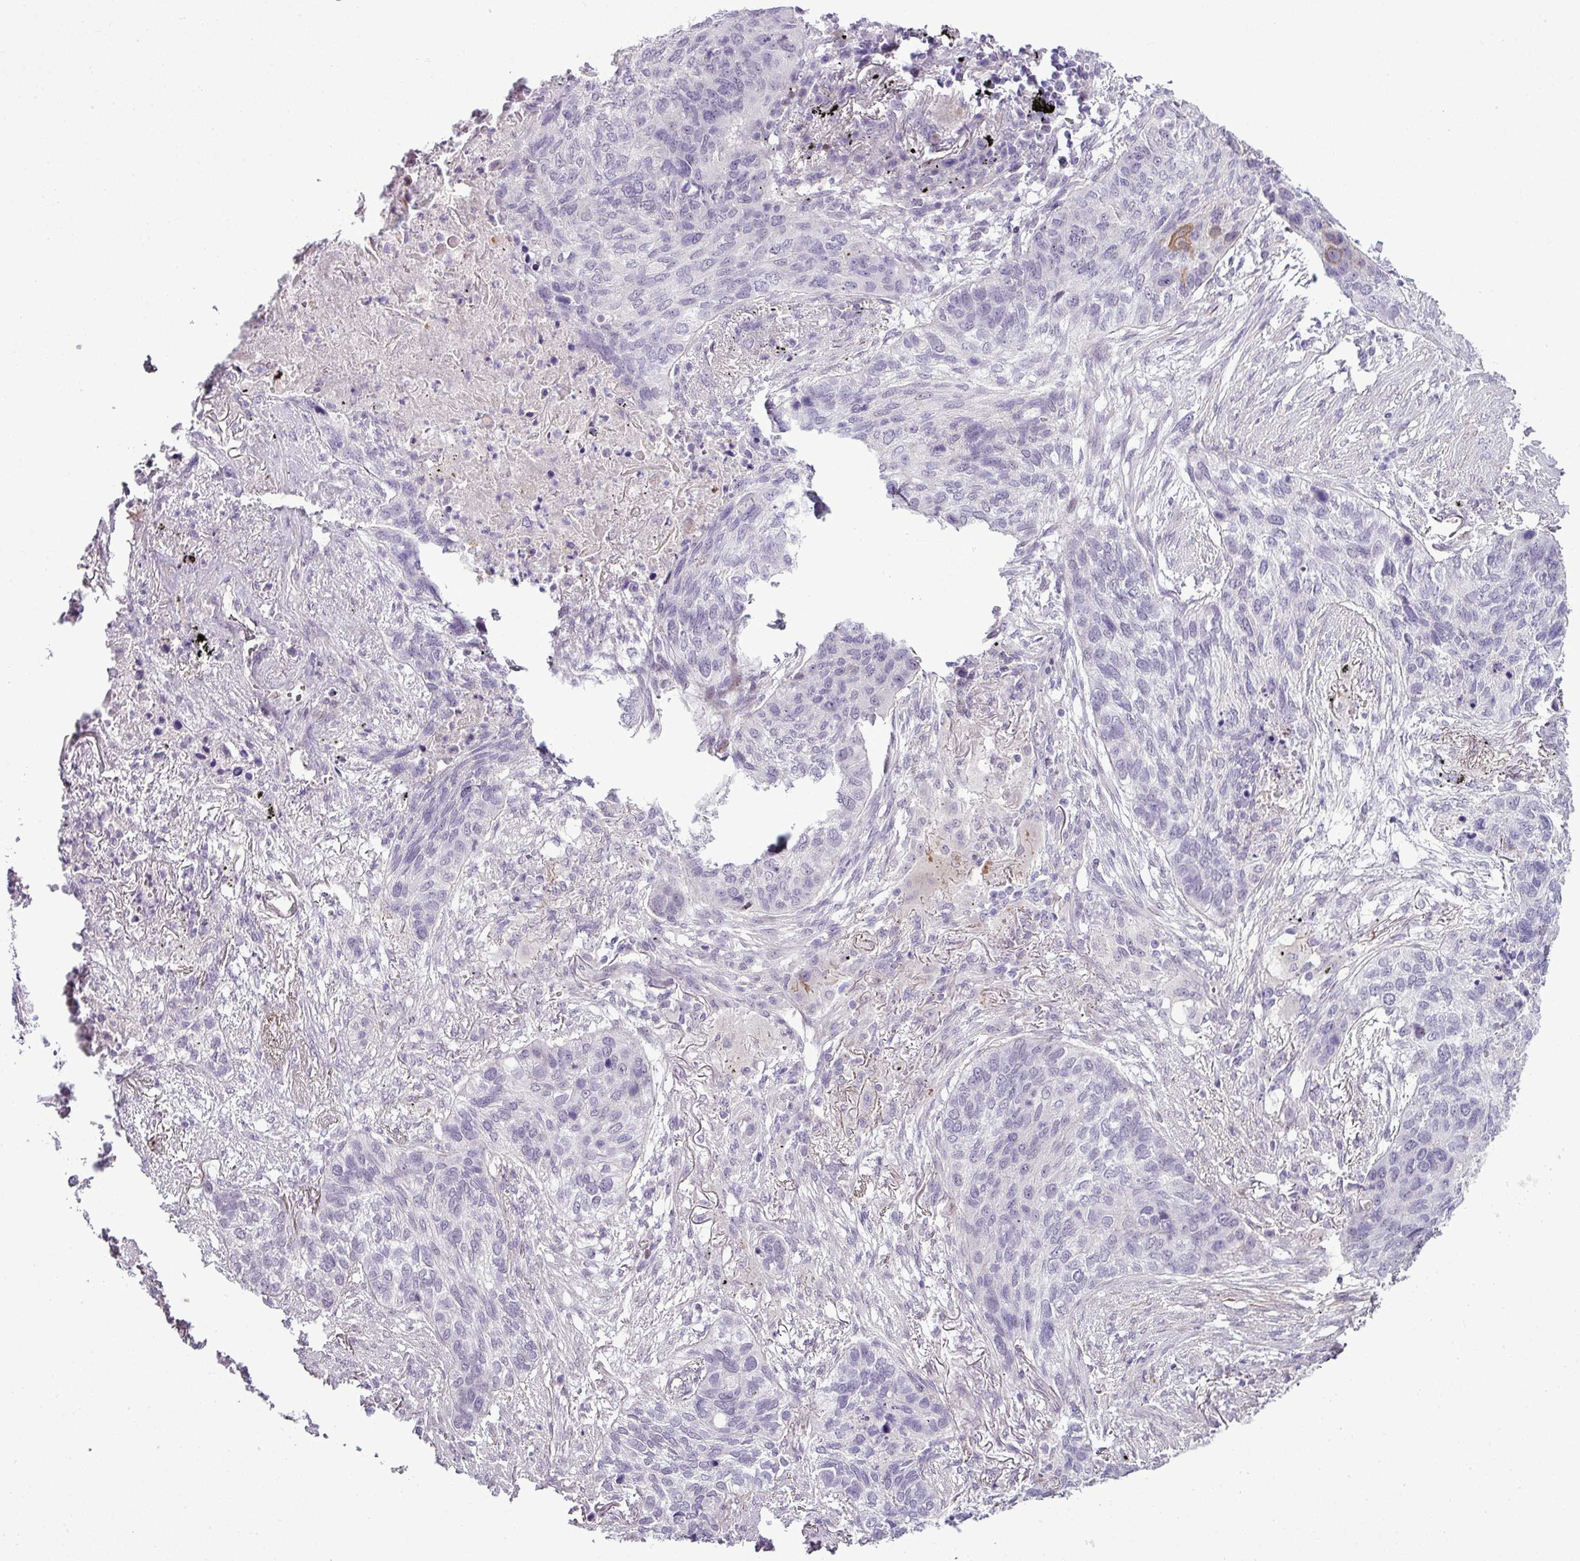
{"staining": {"intensity": "moderate", "quantity": "<25%", "location": "cytoplasmic/membranous"}, "tissue": "lung cancer", "cell_type": "Tumor cells", "image_type": "cancer", "snomed": [{"axis": "morphology", "description": "Squamous cell carcinoma, NOS"}, {"axis": "topography", "description": "Lung"}], "caption": "There is low levels of moderate cytoplasmic/membranous expression in tumor cells of squamous cell carcinoma (lung), as demonstrated by immunohistochemical staining (brown color).", "gene": "ZNF688", "patient": {"sex": "female", "age": 63}}